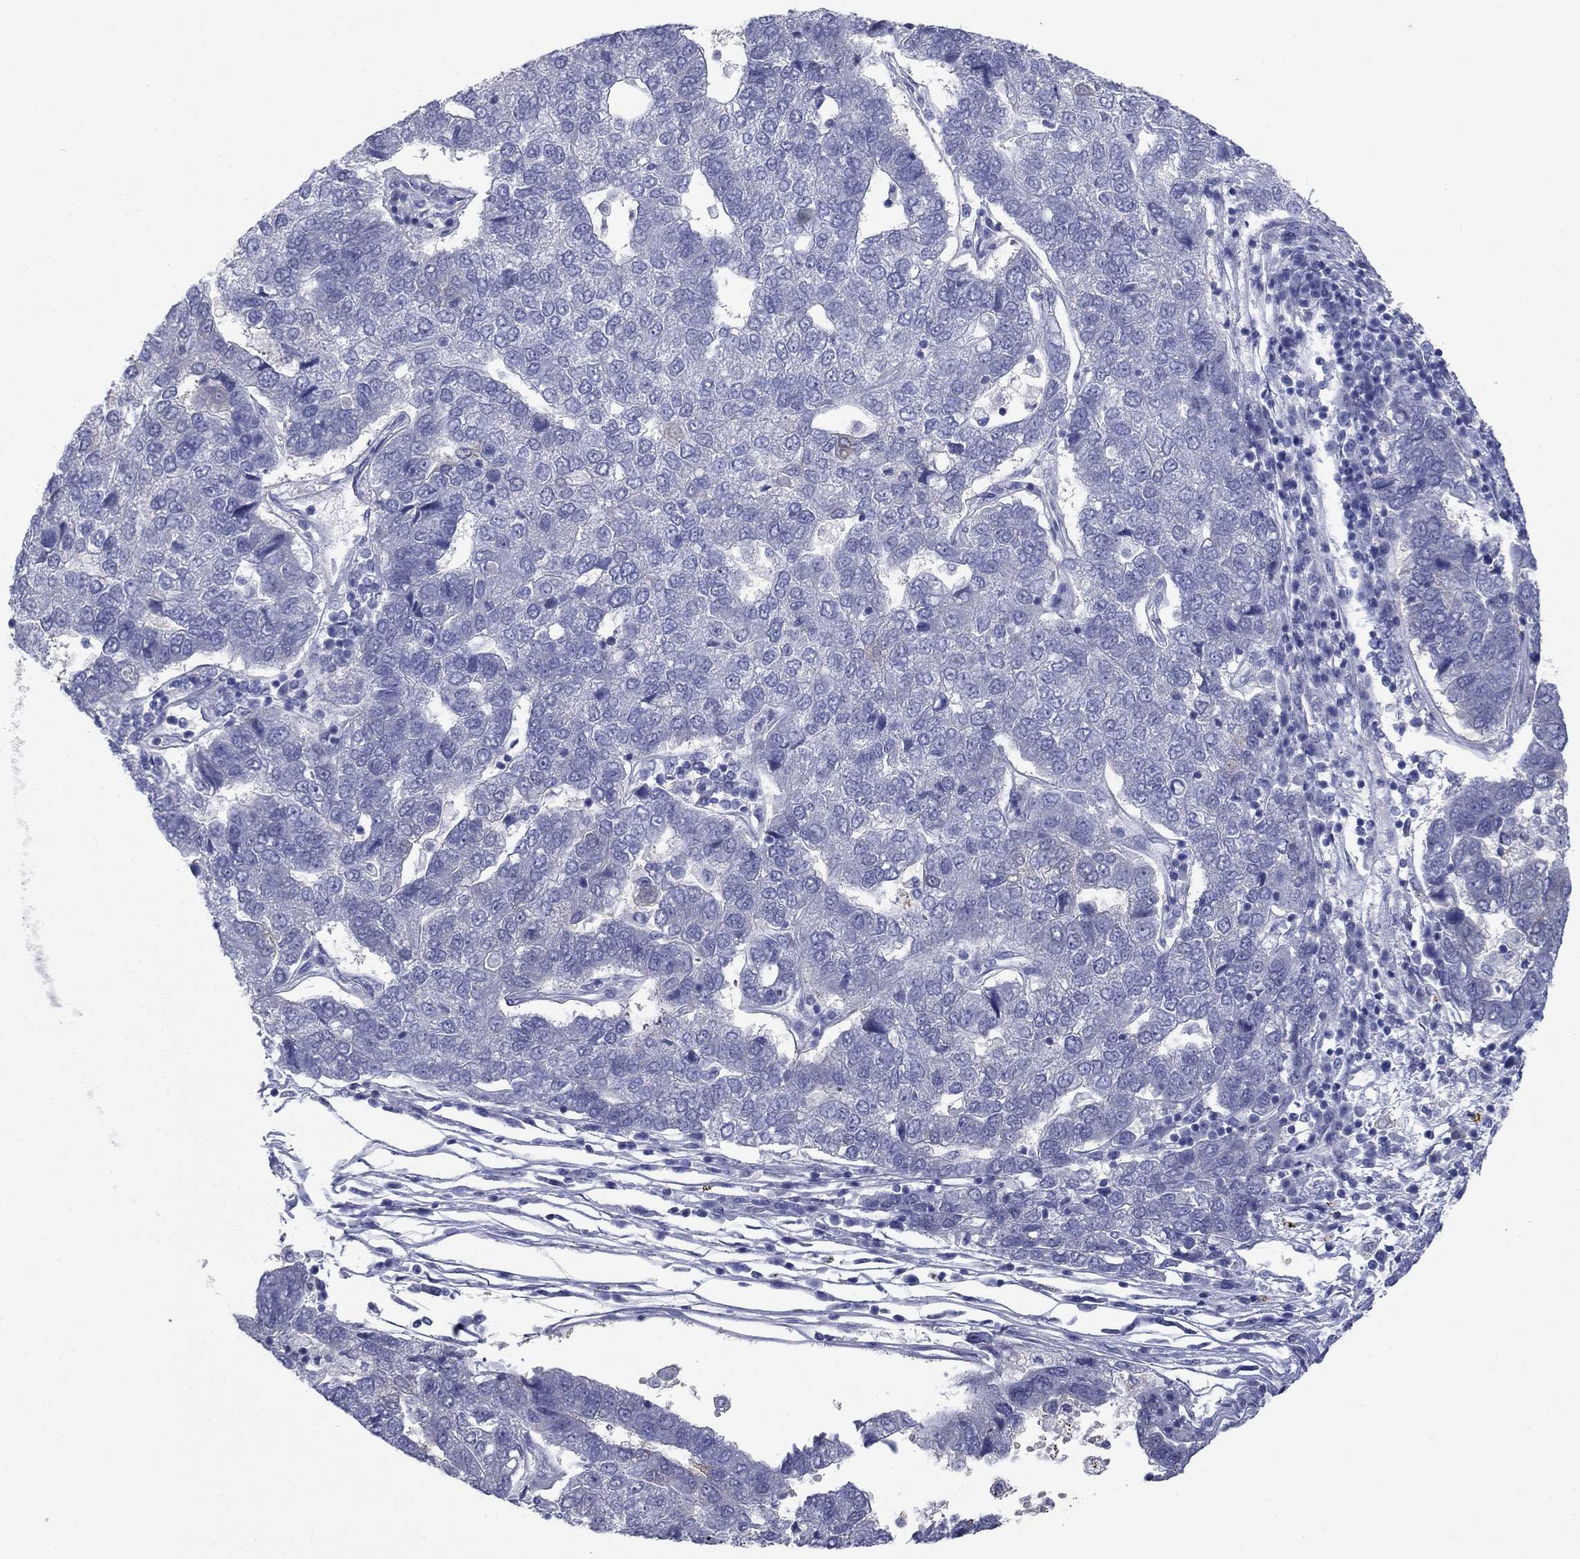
{"staining": {"intensity": "negative", "quantity": "none", "location": "none"}, "tissue": "pancreatic cancer", "cell_type": "Tumor cells", "image_type": "cancer", "snomed": [{"axis": "morphology", "description": "Adenocarcinoma, NOS"}, {"axis": "topography", "description": "Pancreas"}], "caption": "Tumor cells show no significant protein staining in pancreatic adenocarcinoma.", "gene": "PLS1", "patient": {"sex": "female", "age": 61}}